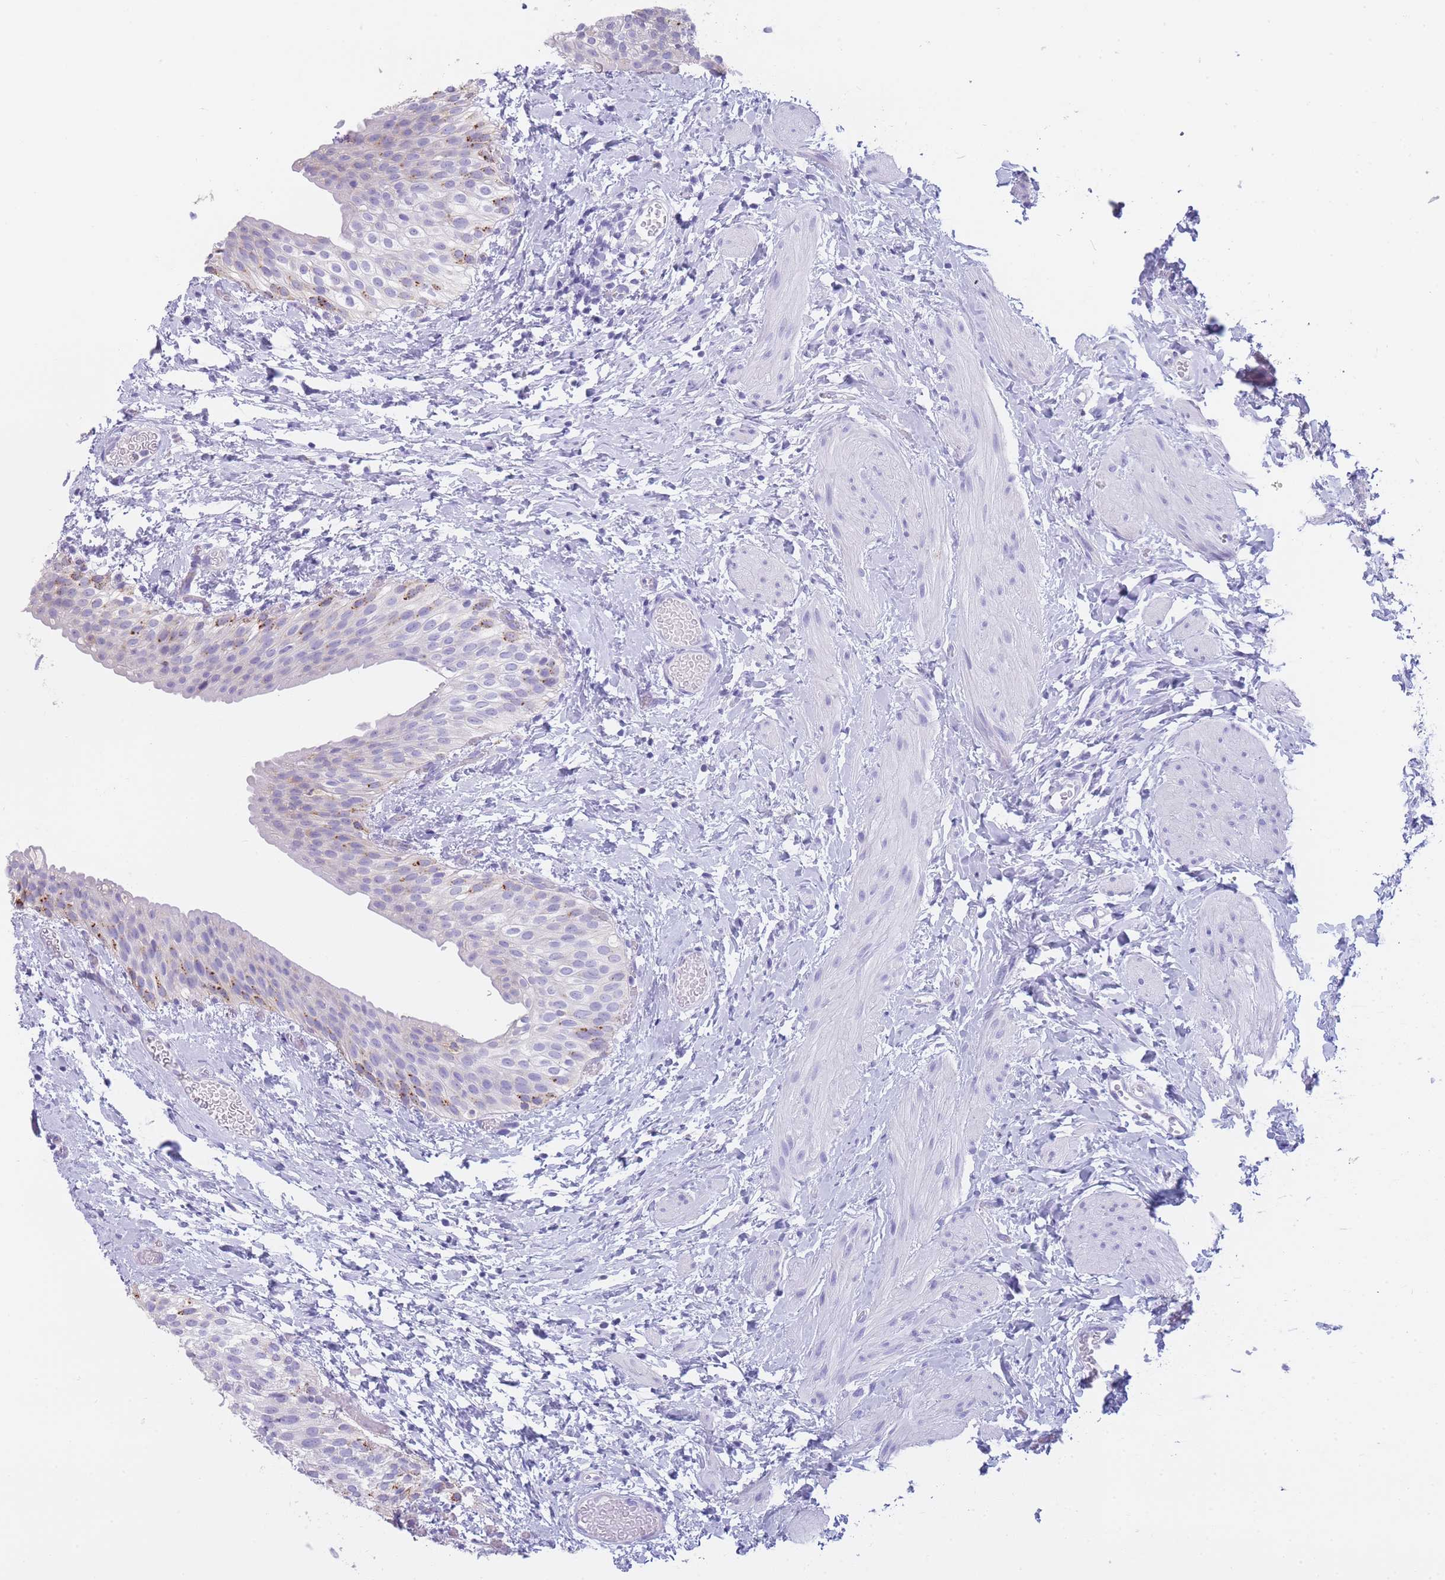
{"staining": {"intensity": "moderate", "quantity": "<25%", "location": "cytoplasmic/membranous"}, "tissue": "urinary bladder", "cell_type": "Urothelial cells", "image_type": "normal", "snomed": [{"axis": "morphology", "description": "Normal tissue, NOS"}, {"axis": "topography", "description": "Urinary bladder"}], "caption": "Brown immunohistochemical staining in normal urinary bladder exhibits moderate cytoplasmic/membranous expression in about <25% of urothelial cells. (DAB (3,3'-diaminobenzidine) IHC, brown staining for protein, blue staining for nuclei).", "gene": "GAA", "patient": {"sex": "male", "age": 1}}